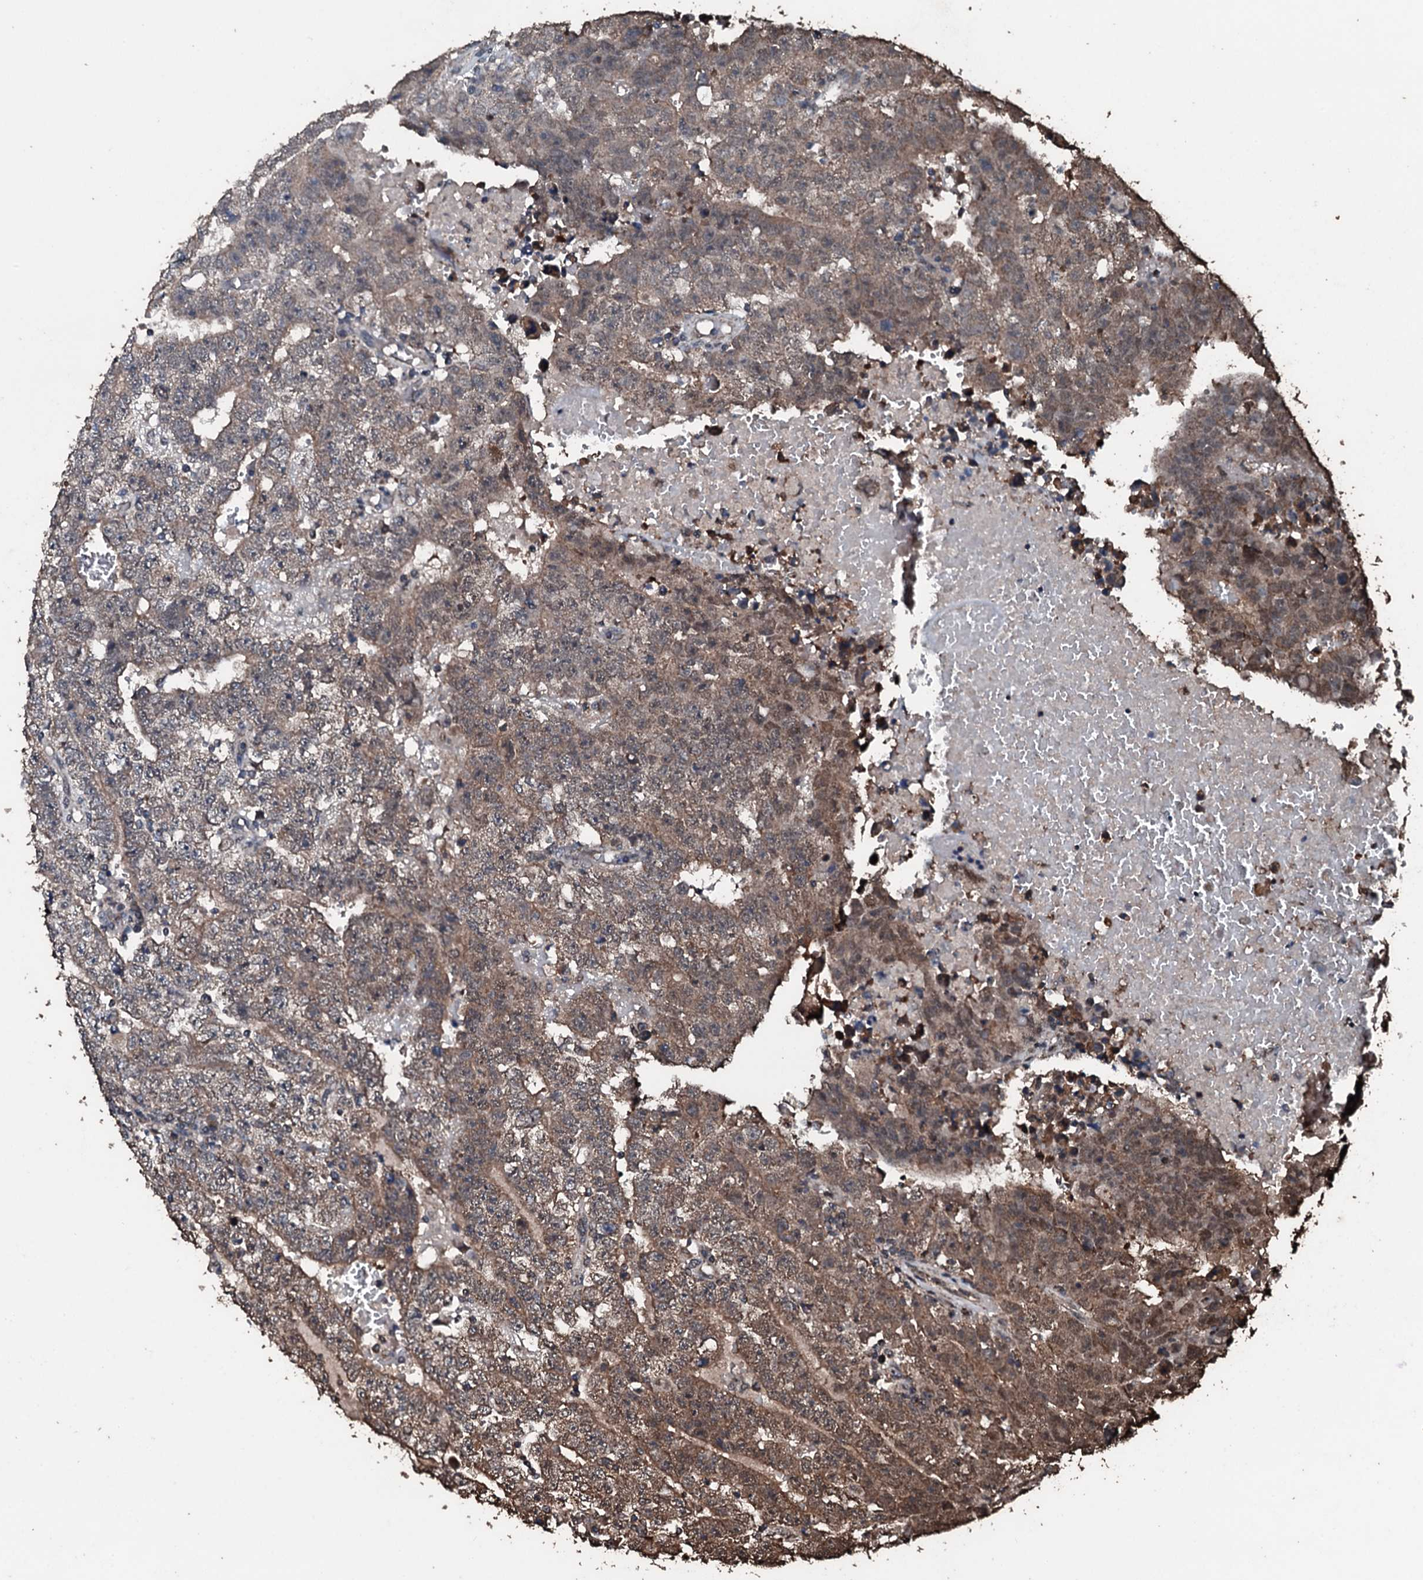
{"staining": {"intensity": "moderate", "quantity": ">75%", "location": "cytoplasmic/membranous,nuclear"}, "tissue": "testis cancer", "cell_type": "Tumor cells", "image_type": "cancer", "snomed": [{"axis": "morphology", "description": "Carcinoma, Embryonal, NOS"}, {"axis": "topography", "description": "Testis"}], "caption": "Protein staining displays moderate cytoplasmic/membranous and nuclear expression in about >75% of tumor cells in testis cancer (embryonal carcinoma).", "gene": "FAAP24", "patient": {"sex": "male", "age": 25}}